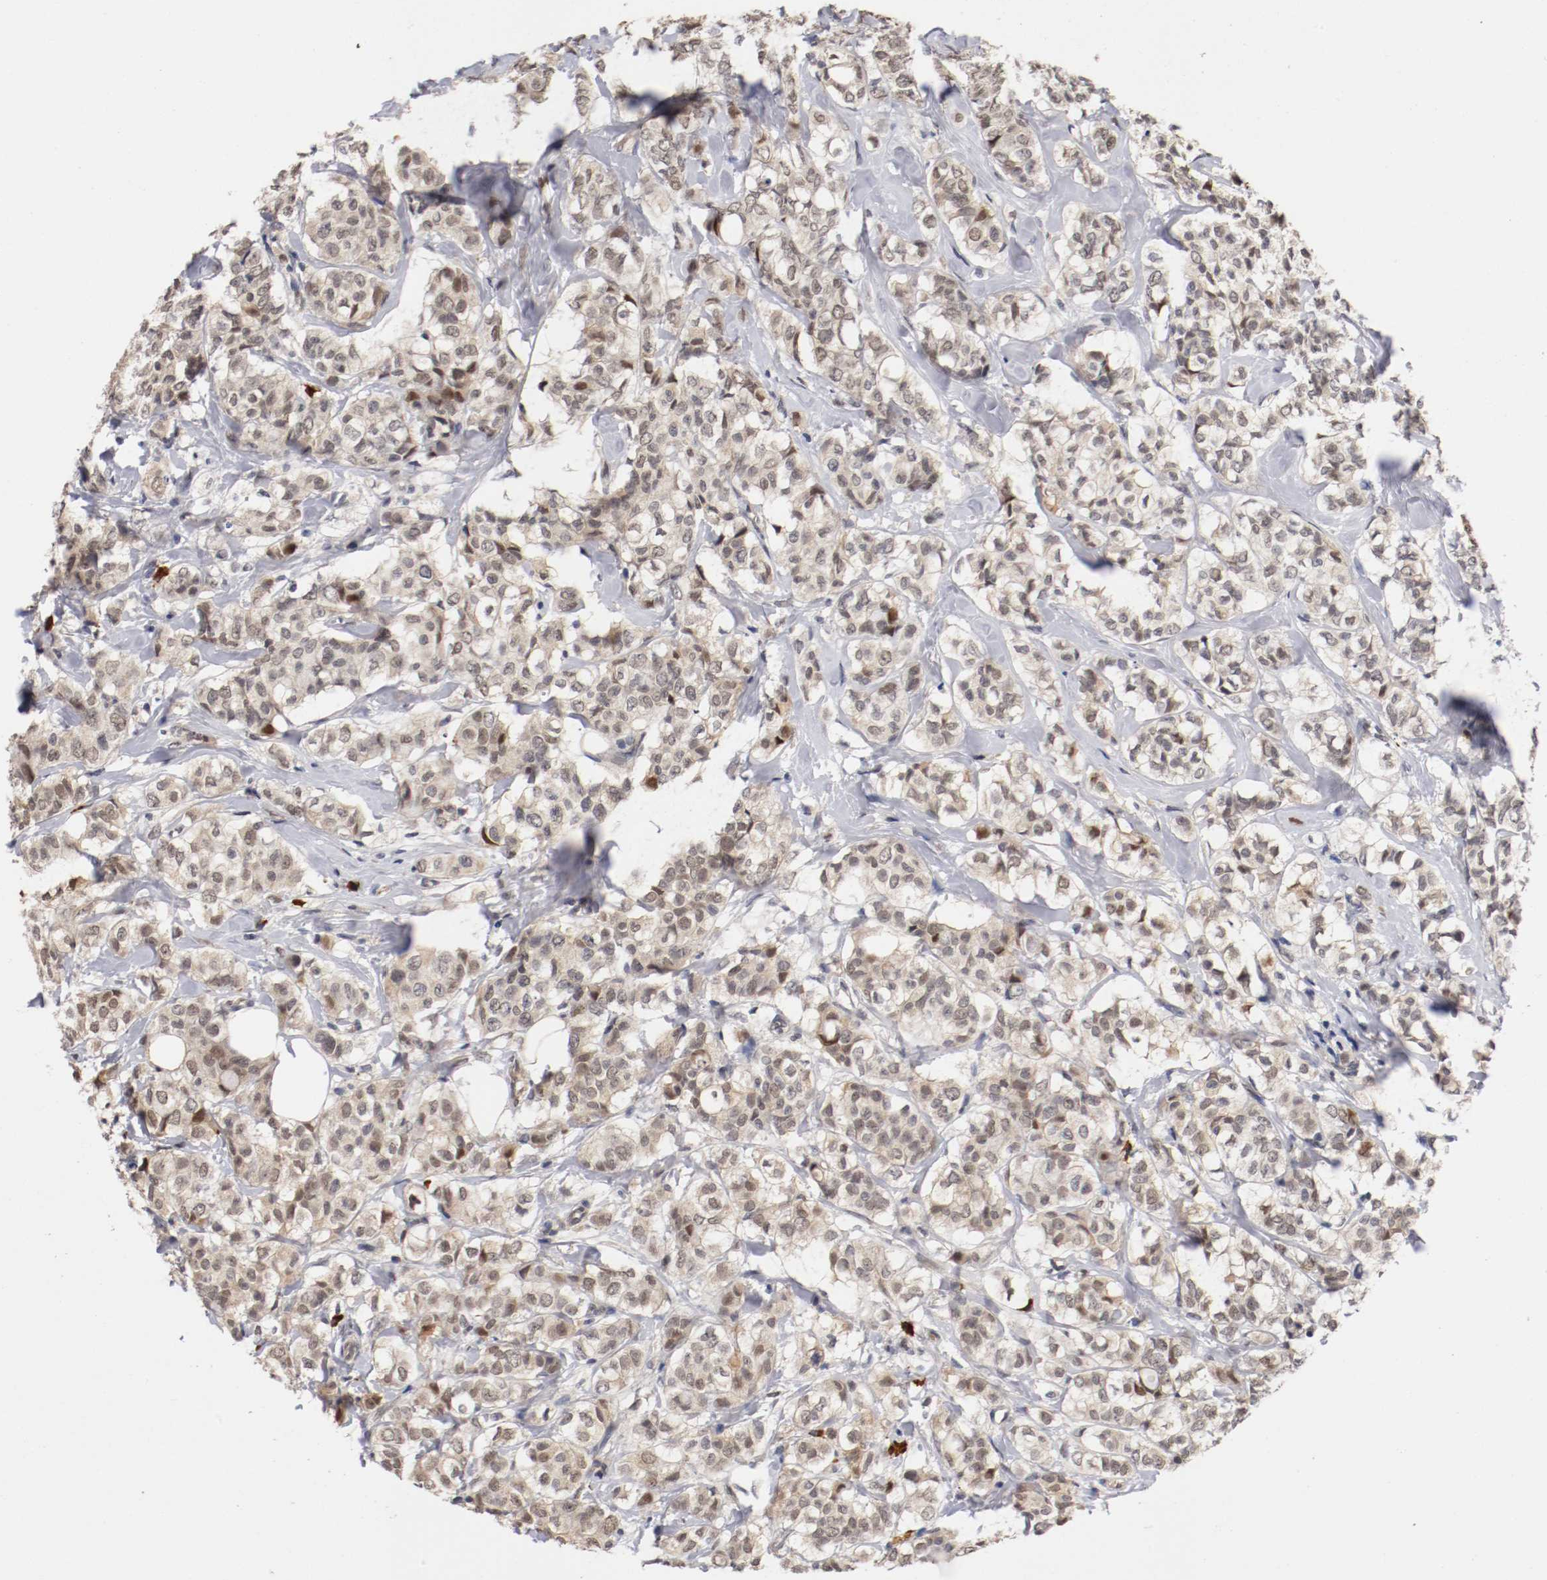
{"staining": {"intensity": "weak", "quantity": "25%-75%", "location": "cytoplasmic/membranous,nuclear"}, "tissue": "breast cancer", "cell_type": "Tumor cells", "image_type": "cancer", "snomed": [{"axis": "morphology", "description": "Lobular carcinoma"}, {"axis": "topography", "description": "Breast"}], "caption": "Weak cytoplasmic/membranous and nuclear positivity for a protein is appreciated in approximately 25%-75% of tumor cells of breast cancer (lobular carcinoma) using immunohistochemistry (IHC).", "gene": "DNMT3B", "patient": {"sex": "female", "age": 60}}